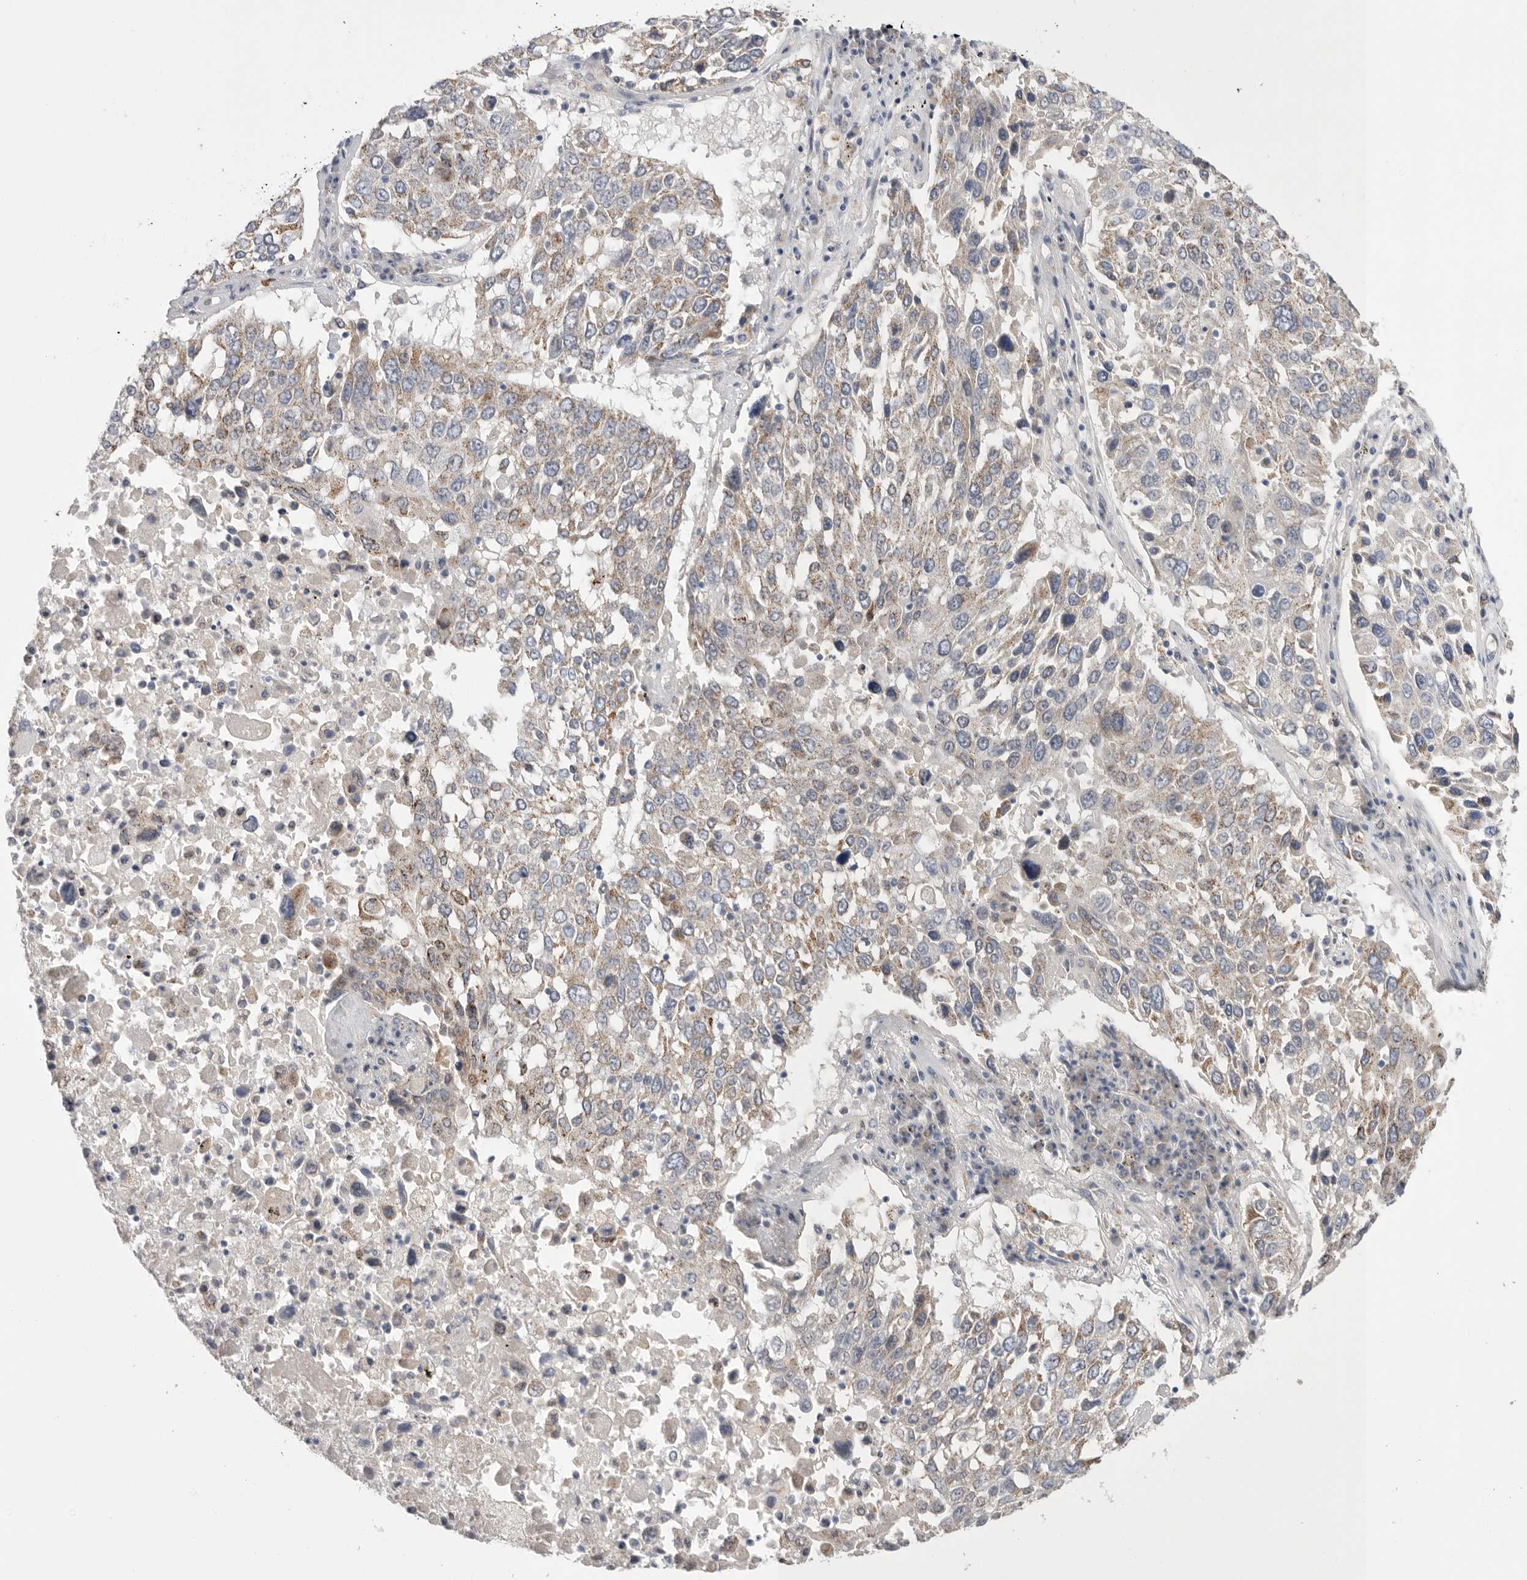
{"staining": {"intensity": "weak", "quantity": "25%-75%", "location": "cytoplasmic/membranous"}, "tissue": "lung cancer", "cell_type": "Tumor cells", "image_type": "cancer", "snomed": [{"axis": "morphology", "description": "Squamous cell carcinoma, NOS"}, {"axis": "topography", "description": "Lung"}], "caption": "Lung squamous cell carcinoma stained with a brown dye displays weak cytoplasmic/membranous positive positivity in about 25%-75% of tumor cells.", "gene": "CCDC126", "patient": {"sex": "male", "age": 65}}